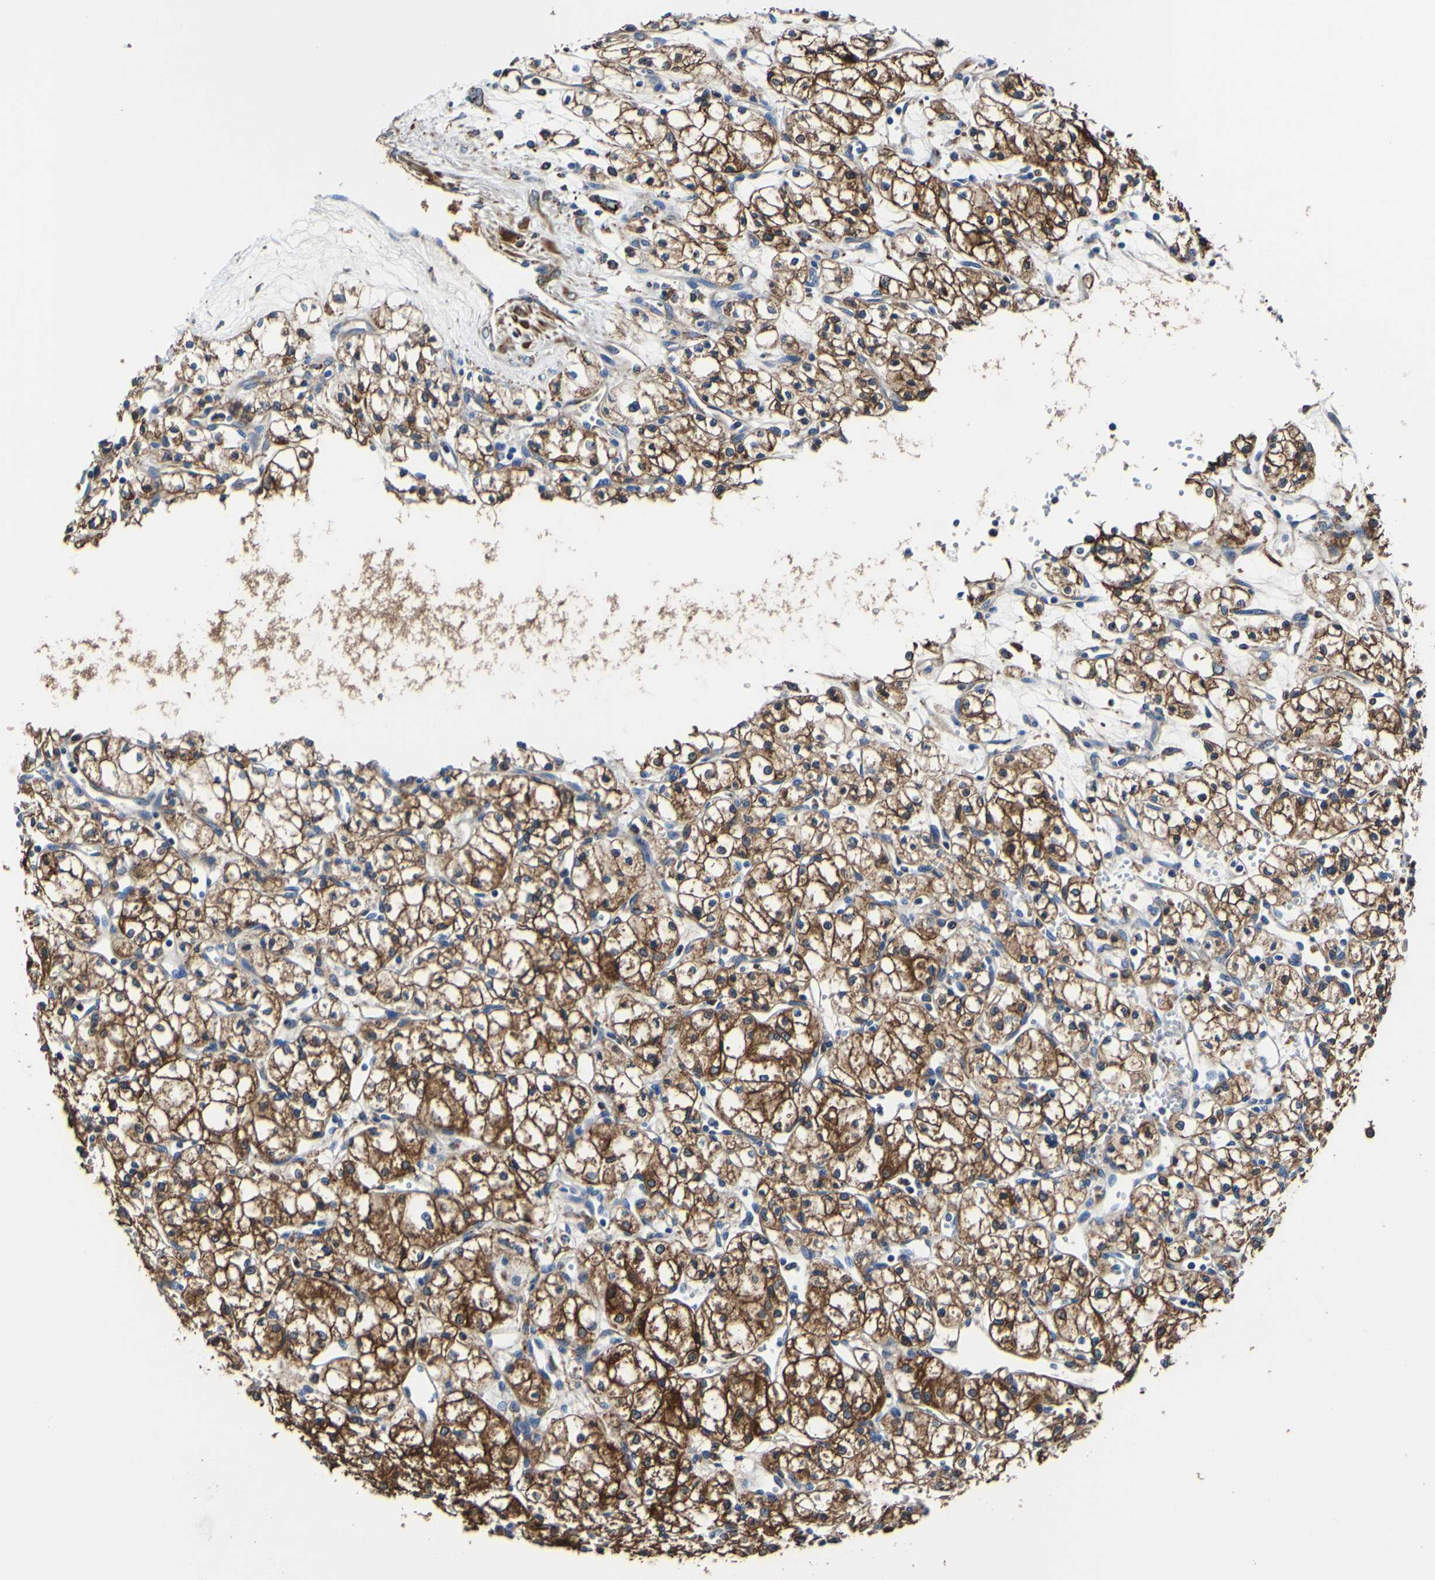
{"staining": {"intensity": "strong", "quantity": ">75%", "location": "cytoplasmic/membranous"}, "tissue": "renal cancer", "cell_type": "Tumor cells", "image_type": "cancer", "snomed": [{"axis": "morphology", "description": "Normal tissue, NOS"}, {"axis": "morphology", "description": "Adenocarcinoma, NOS"}, {"axis": "topography", "description": "Kidney"}], "caption": "Immunohistochemical staining of renal cancer shows strong cytoplasmic/membranous protein staining in about >75% of tumor cells. The protein is stained brown, and the nuclei are stained in blue (DAB (3,3'-diaminobenzidine) IHC with brightfield microscopy, high magnification).", "gene": "P4HB", "patient": {"sex": "male", "age": 59}}